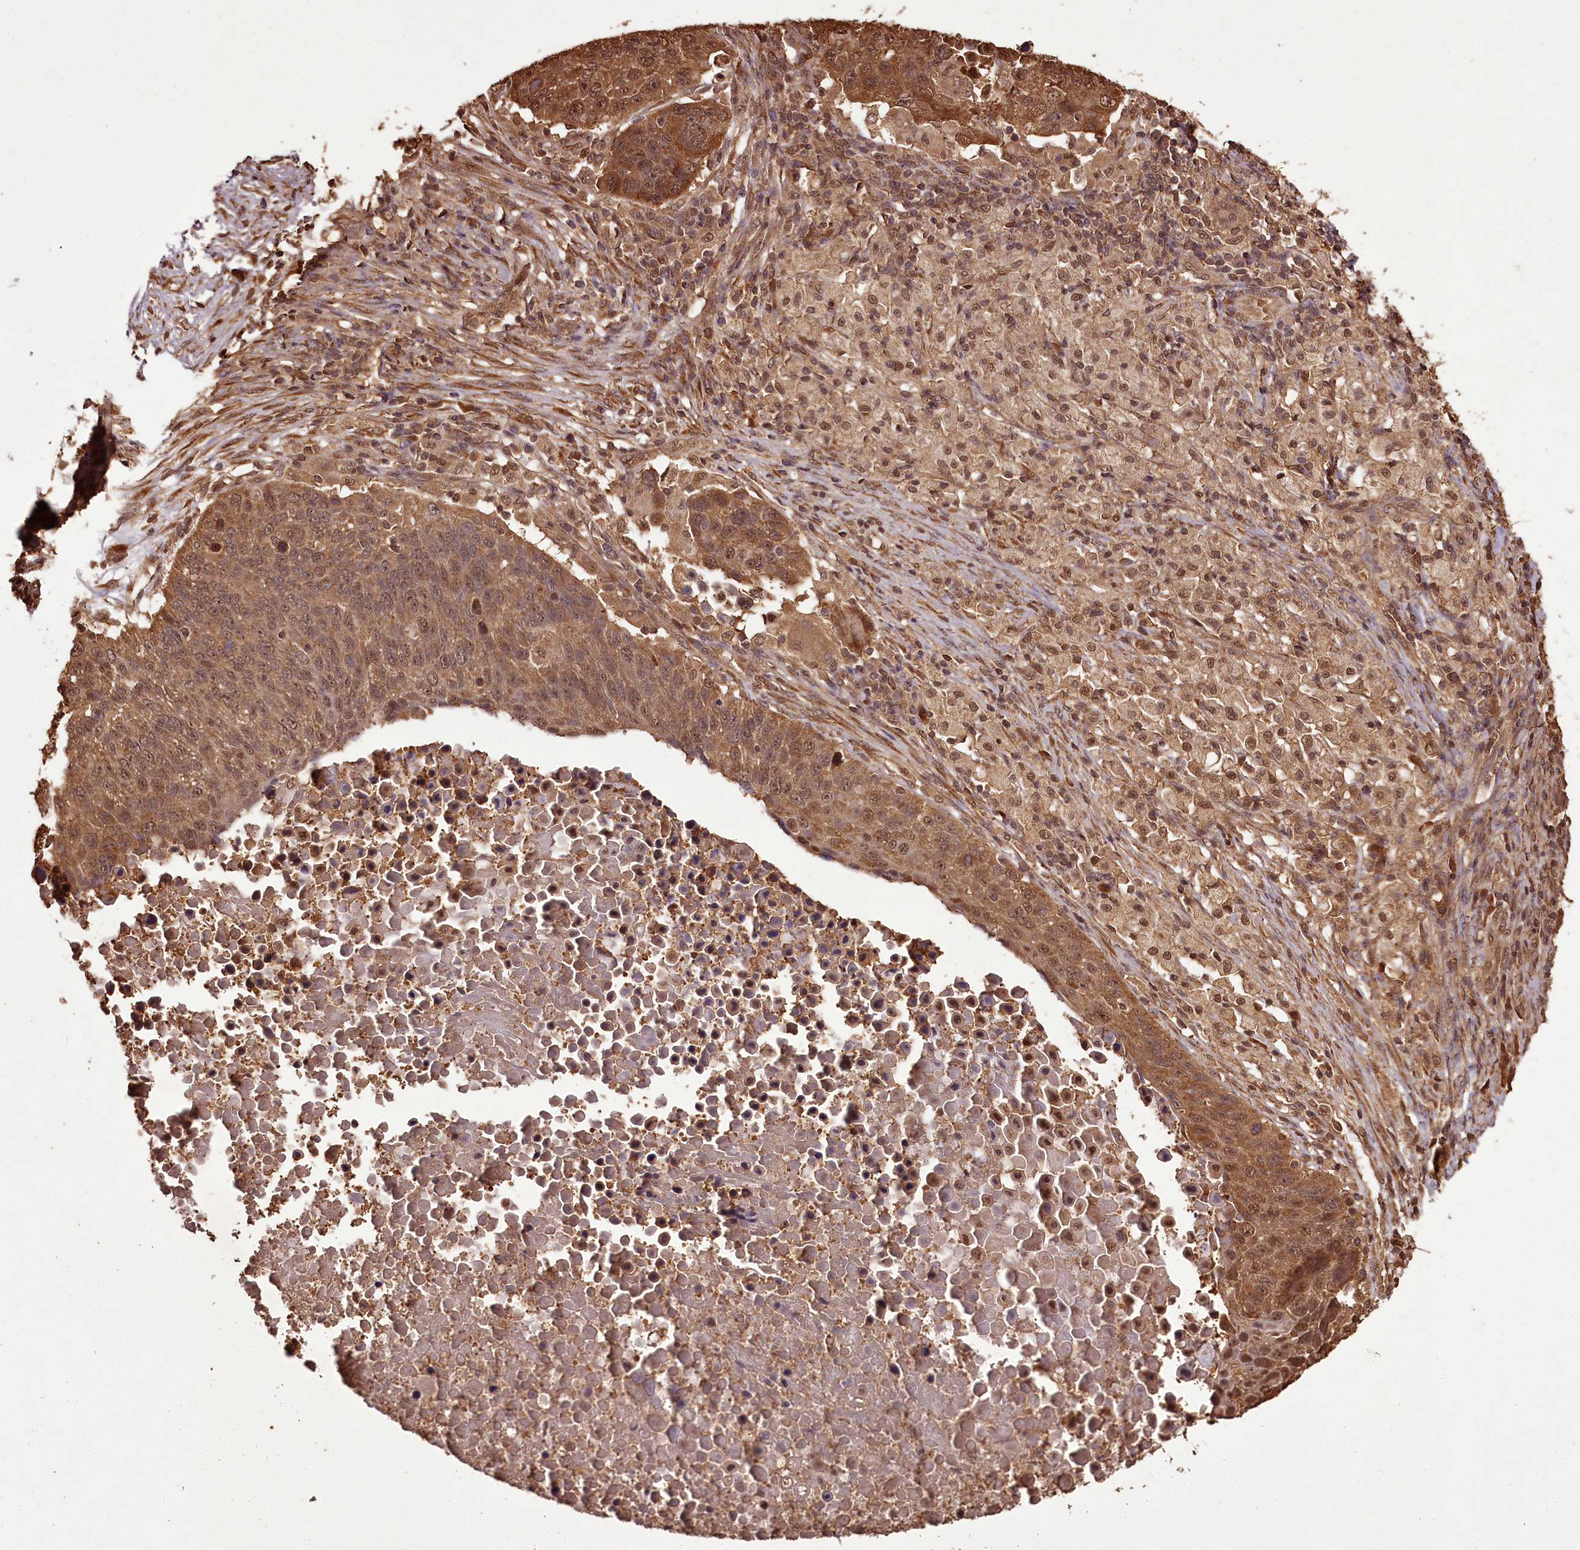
{"staining": {"intensity": "moderate", "quantity": ">75%", "location": "cytoplasmic/membranous,nuclear"}, "tissue": "lung cancer", "cell_type": "Tumor cells", "image_type": "cancer", "snomed": [{"axis": "morphology", "description": "Normal tissue, NOS"}, {"axis": "morphology", "description": "Squamous cell carcinoma, NOS"}, {"axis": "topography", "description": "Lymph node"}, {"axis": "topography", "description": "Lung"}], "caption": "A high-resolution micrograph shows immunohistochemistry (IHC) staining of lung cancer (squamous cell carcinoma), which displays moderate cytoplasmic/membranous and nuclear positivity in approximately >75% of tumor cells.", "gene": "NPRL2", "patient": {"sex": "male", "age": 66}}